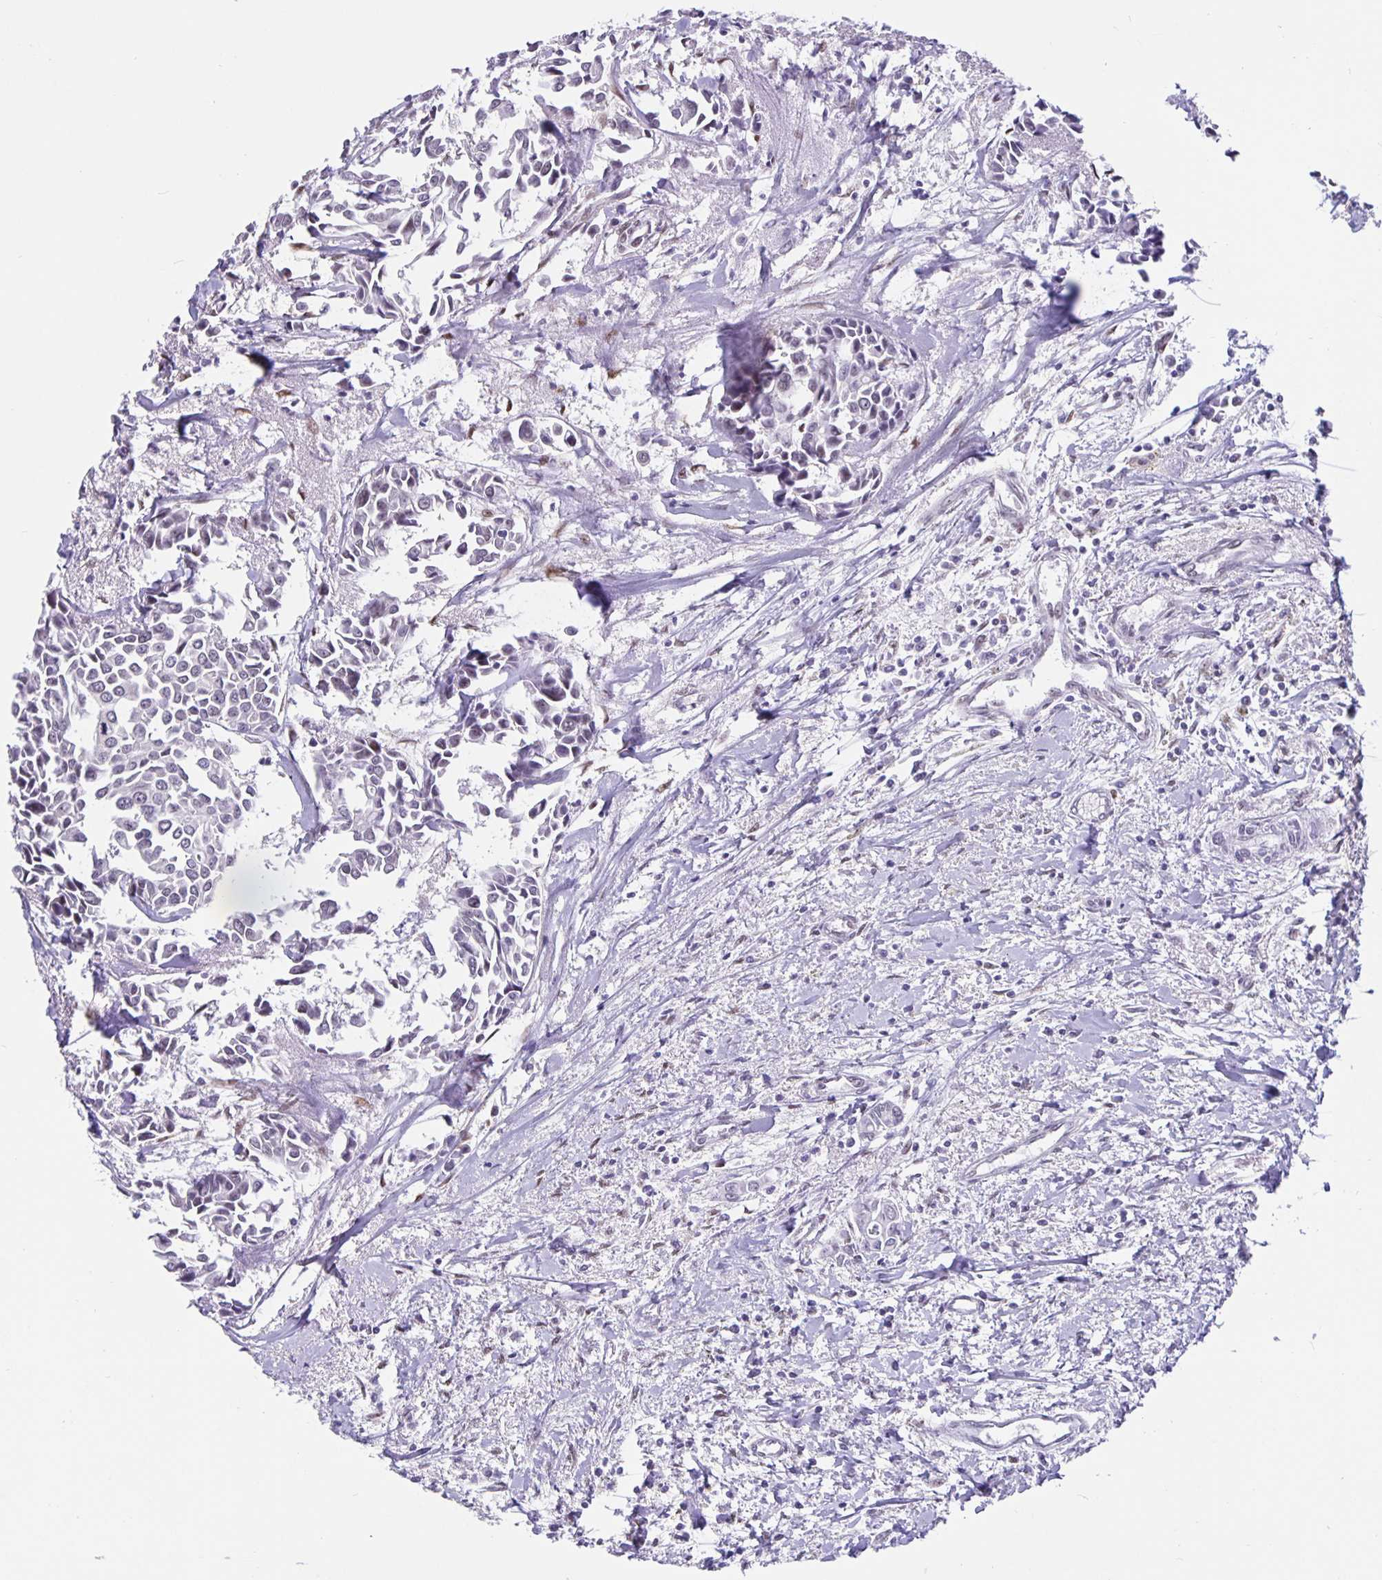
{"staining": {"intensity": "negative", "quantity": "none", "location": "none"}, "tissue": "breast cancer", "cell_type": "Tumor cells", "image_type": "cancer", "snomed": [{"axis": "morphology", "description": "Duct carcinoma"}, {"axis": "topography", "description": "Breast"}], "caption": "Breast cancer (intraductal carcinoma) stained for a protein using immunohistochemistry demonstrates no positivity tumor cells.", "gene": "FOSL2", "patient": {"sex": "female", "age": 54}}